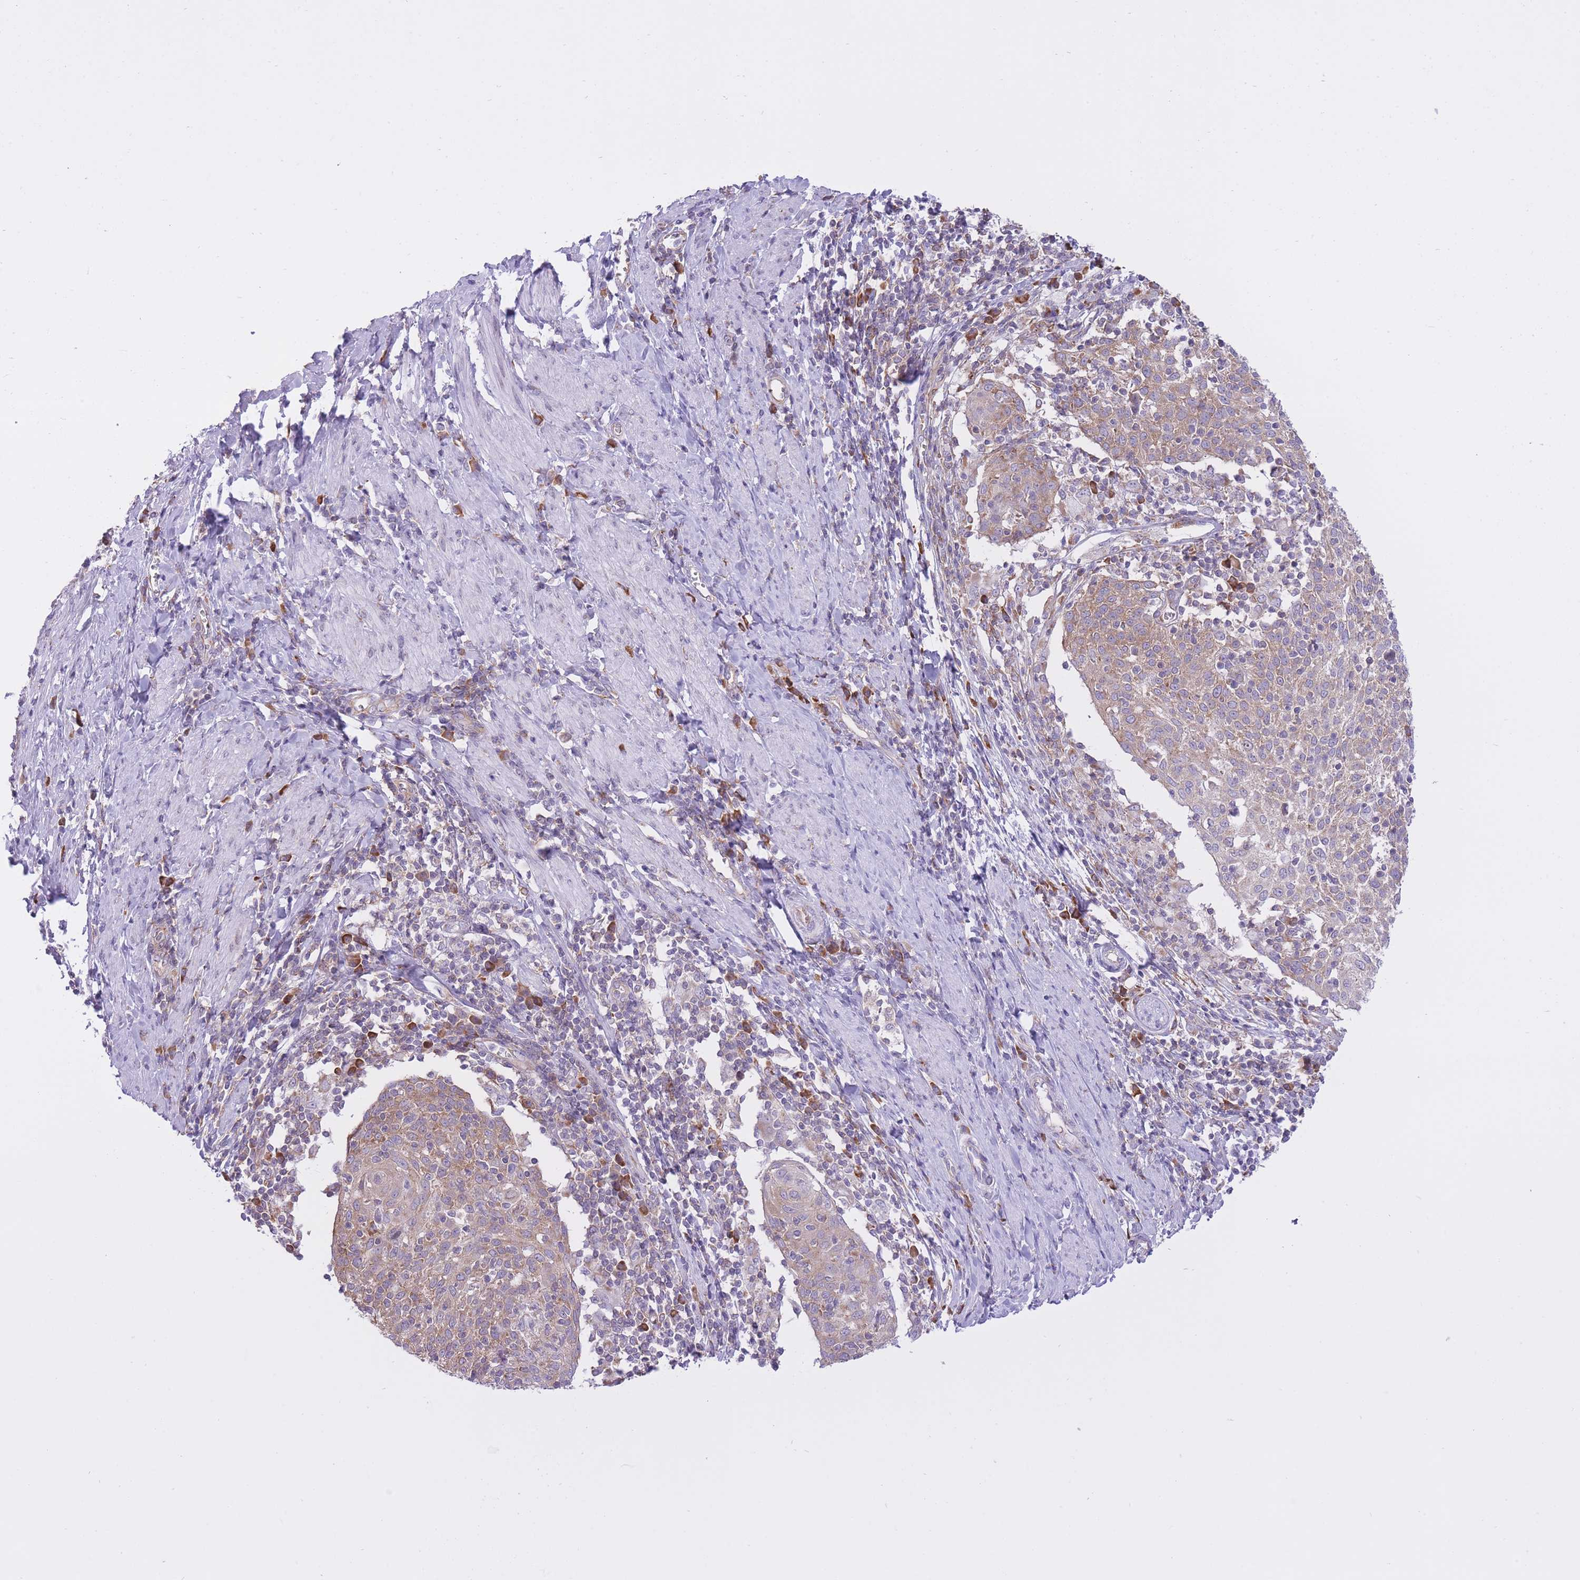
{"staining": {"intensity": "moderate", "quantity": ">75%", "location": "cytoplasmic/membranous"}, "tissue": "cervical cancer", "cell_type": "Tumor cells", "image_type": "cancer", "snomed": [{"axis": "morphology", "description": "Squamous cell carcinoma, NOS"}, {"axis": "topography", "description": "Cervix"}], "caption": "Immunohistochemical staining of cervical cancer shows medium levels of moderate cytoplasmic/membranous expression in about >75% of tumor cells. Using DAB (brown) and hematoxylin (blue) stains, captured at high magnification using brightfield microscopy.", "gene": "ZNF501", "patient": {"sex": "female", "age": 52}}